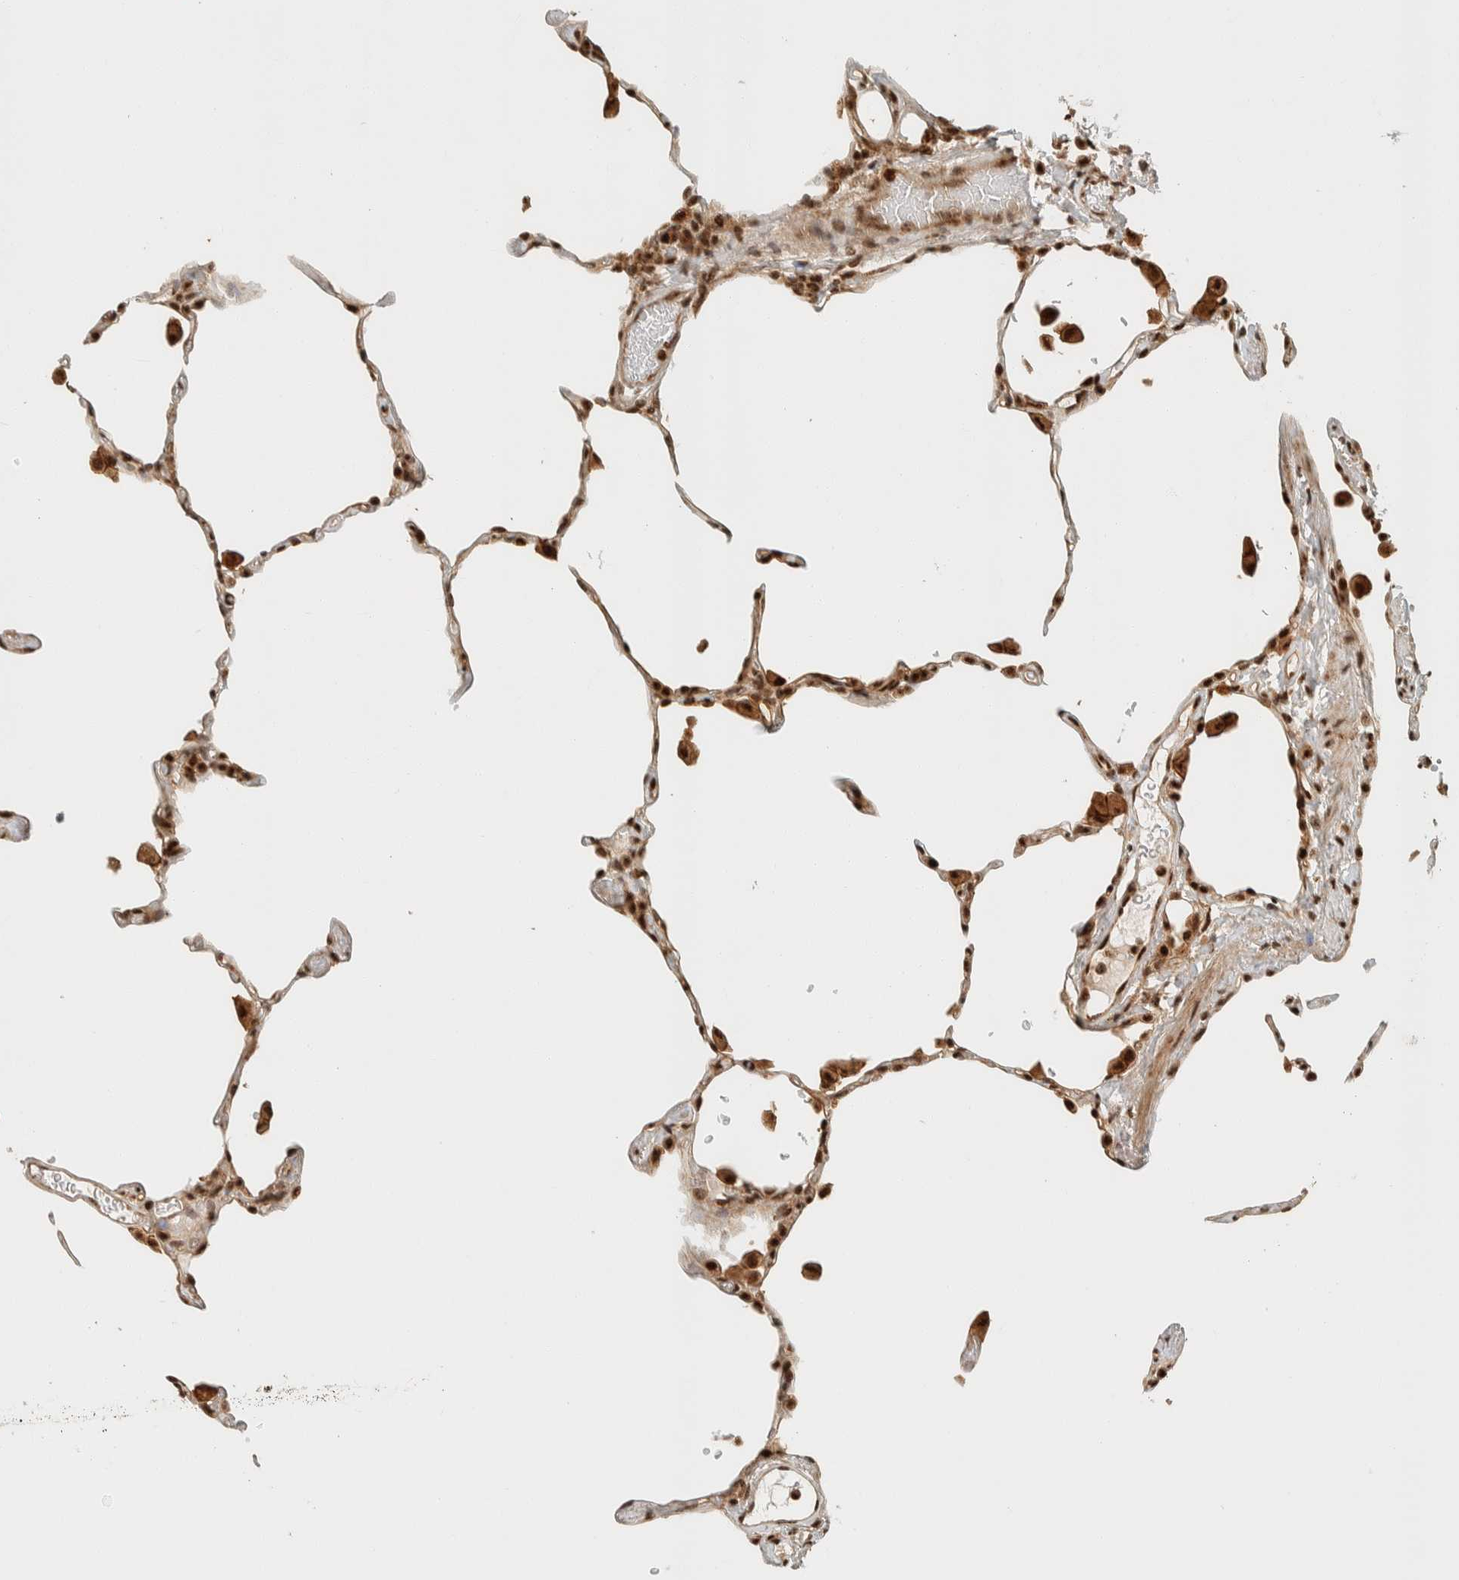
{"staining": {"intensity": "strong", "quantity": ">75%", "location": "nuclear"}, "tissue": "lung", "cell_type": "Alveolar cells", "image_type": "normal", "snomed": [{"axis": "morphology", "description": "Normal tissue, NOS"}, {"axis": "topography", "description": "Lung"}], "caption": "Protein positivity by immunohistochemistry (IHC) shows strong nuclear positivity in approximately >75% of alveolar cells in benign lung.", "gene": "SIK1", "patient": {"sex": "female", "age": 49}}